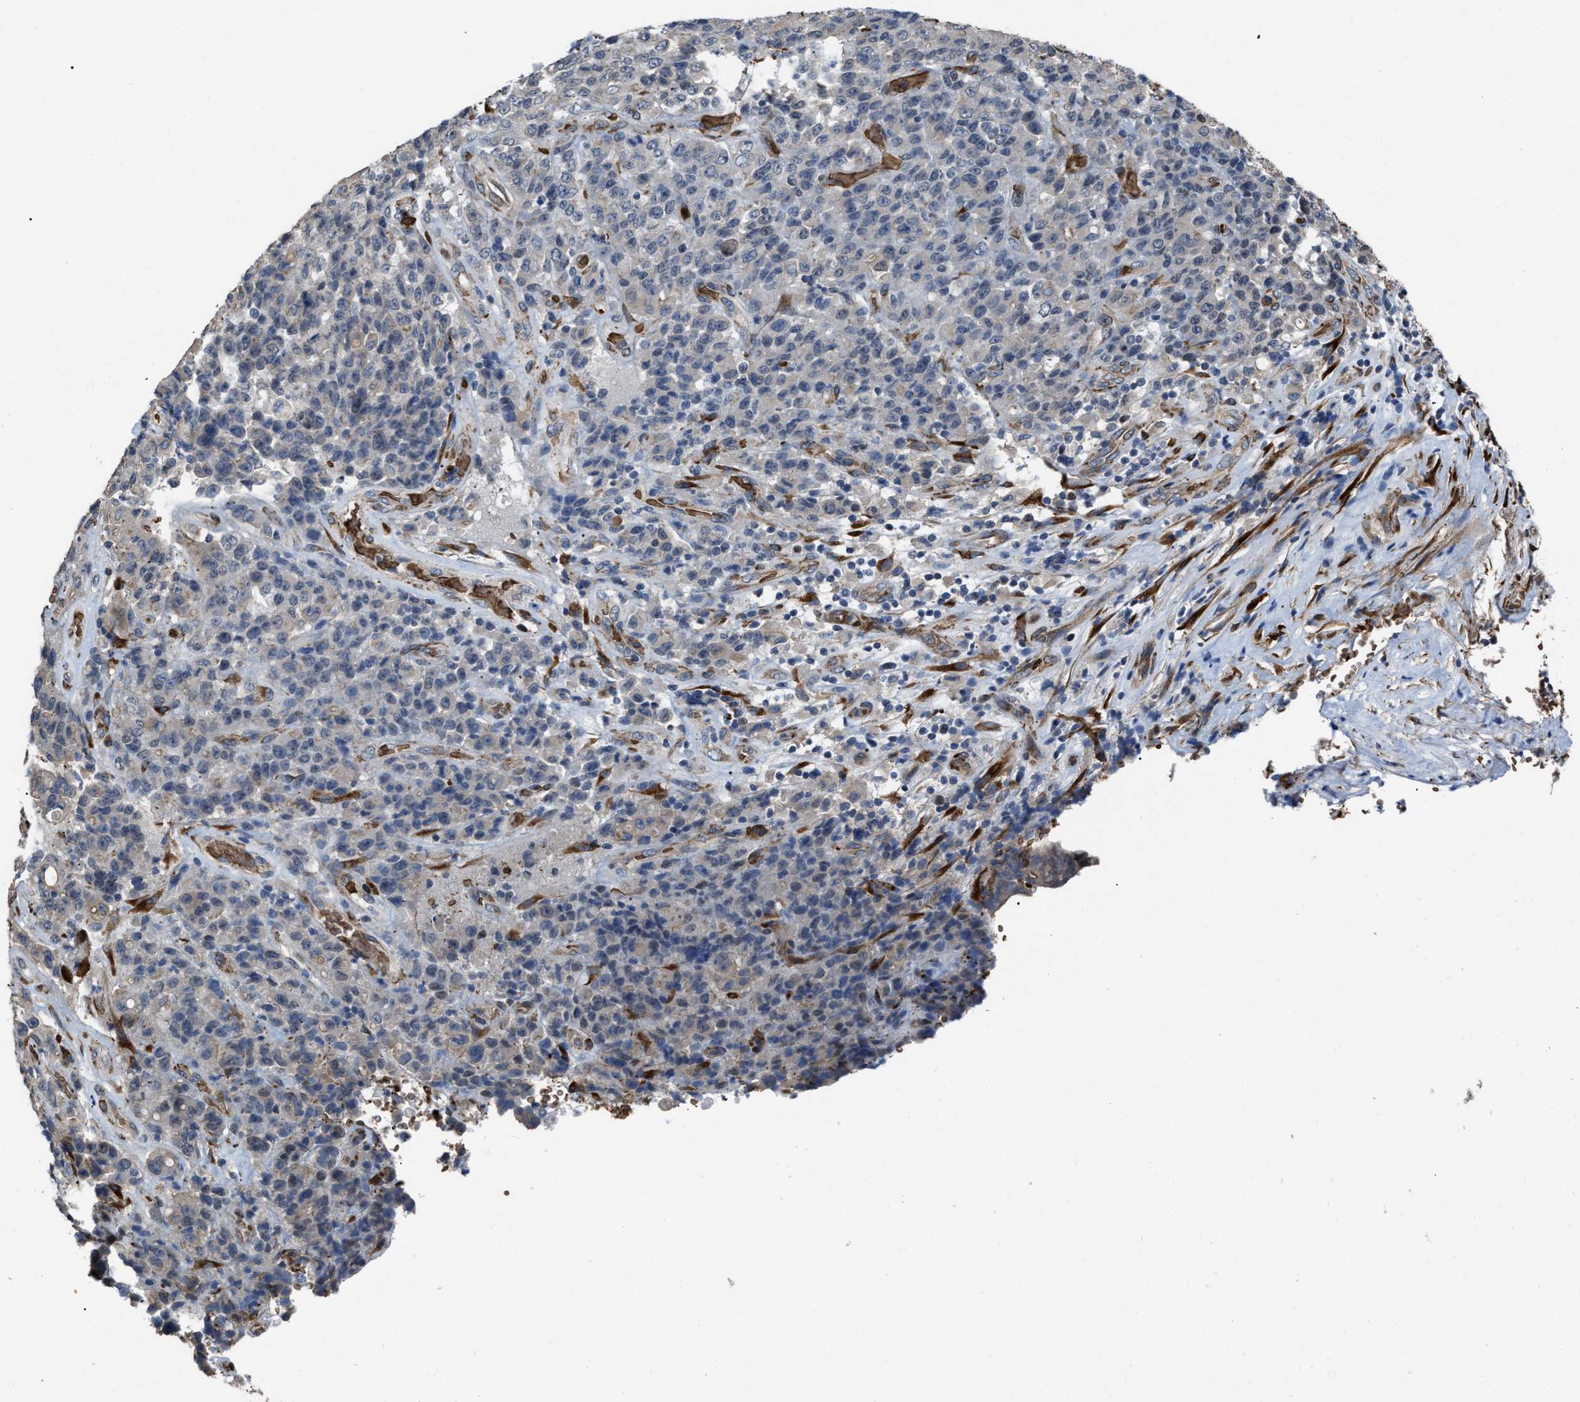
{"staining": {"intensity": "negative", "quantity": "none", "location": "none"}, "tissue": "stomach cancer", "cell_type": "Tumor cells", "image_type": "cancer", "snomed": [{"axis": "morphology", "description": "Adenocarcinoma, NOS"}, {"axis": "topography", "description": "Stomach"}], "caption": "Immunohistochemistry (IHC) of stomach cancer displays no positivity in tumor cells. The staining is performed using DAB brown chromogen with nuclei counter-stained in using hematoxylin.", "gene": "SELENOM", "patient": {"sex": "female", "age": 73}}